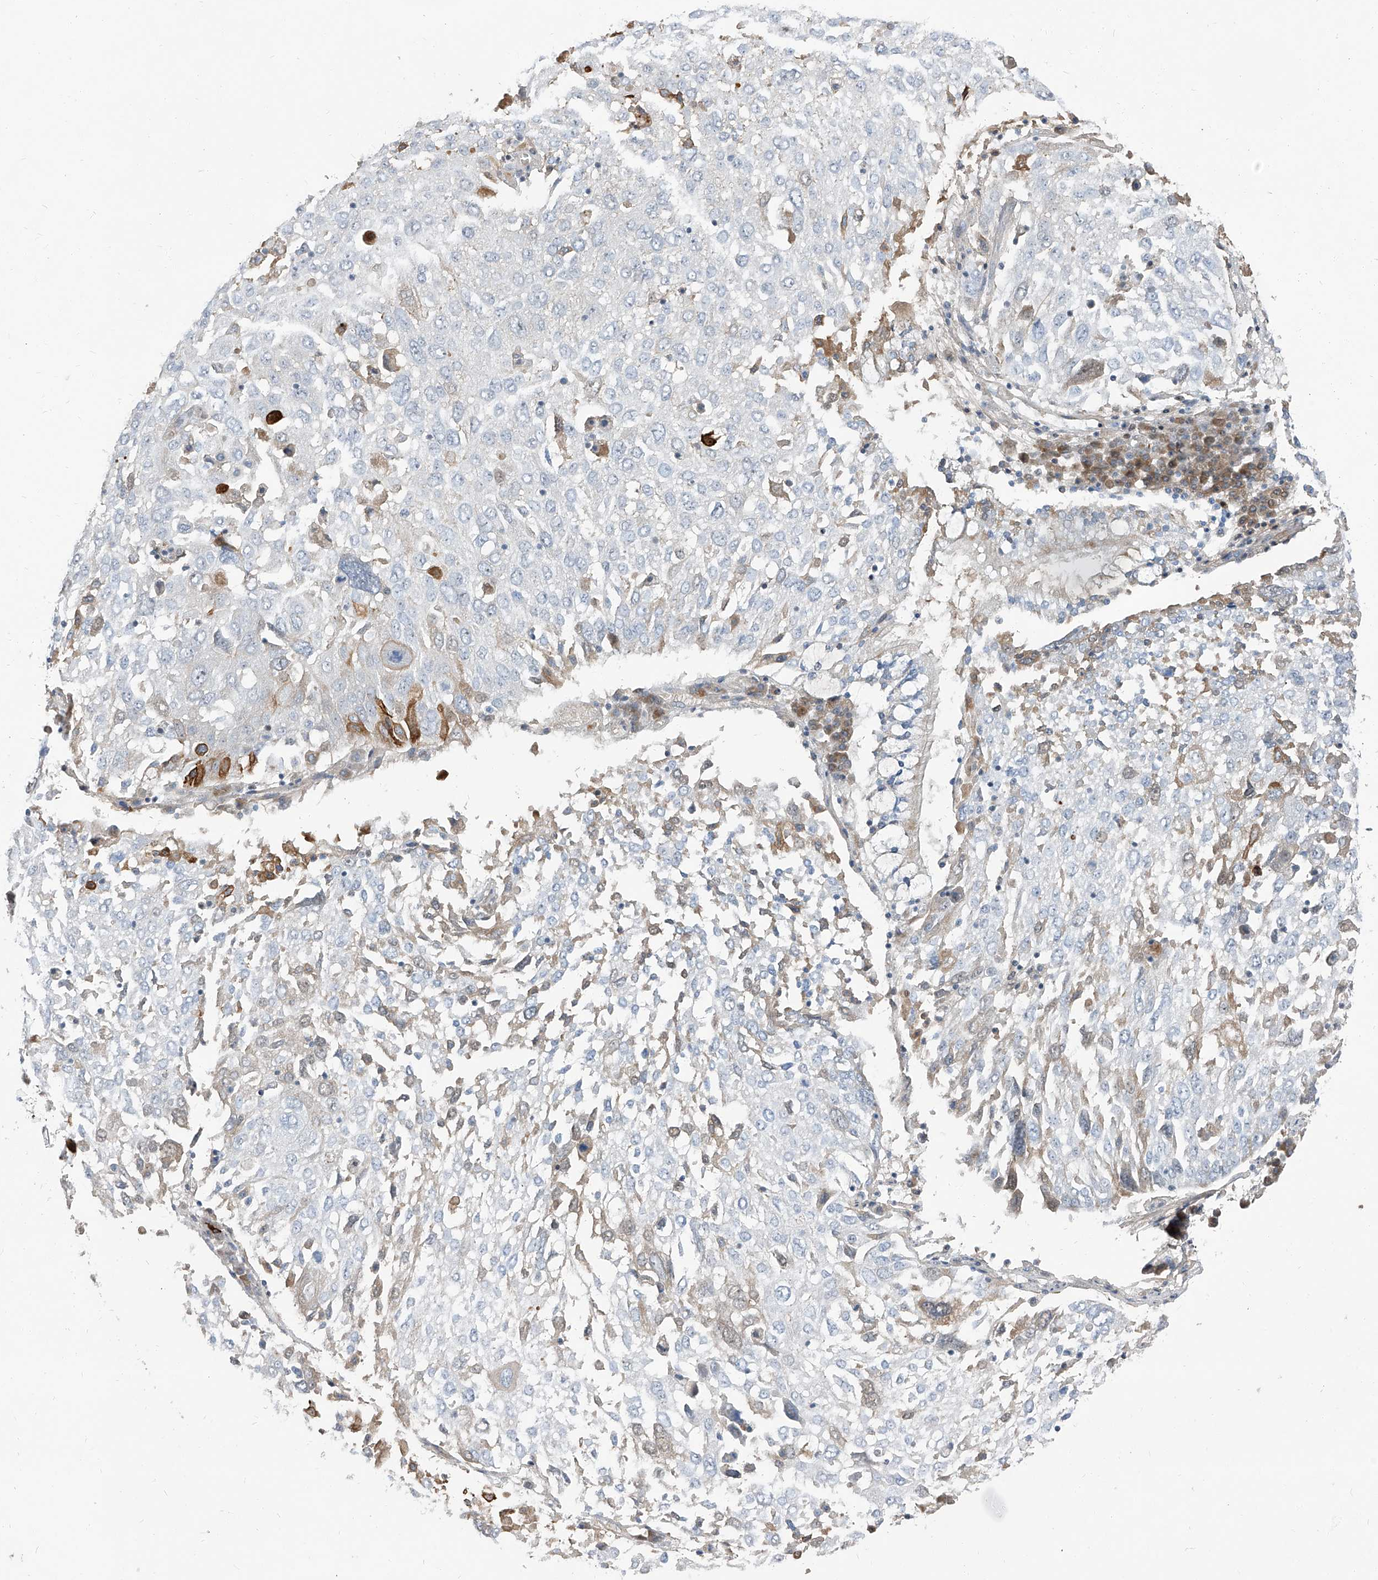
{"staining": {"intensity": "negative", "quantity": "none", "location": "none"}, "tissue": "lung cancer", "cell_type": "Tumor cells", "image_type": "cancer", "snomed": [{"axis": "morphology", "description": "Squamous cell carcinoma, NOS"}, {"axis": "topography", "description": "Lung"}], "caption": "Lung cancer was stained to show a protein in brown. There is no significant expression in tumor cells. Nuclei are stained in blue.", "gene": "HOXA3", "patient": {"sex": "male", "age": 65}}